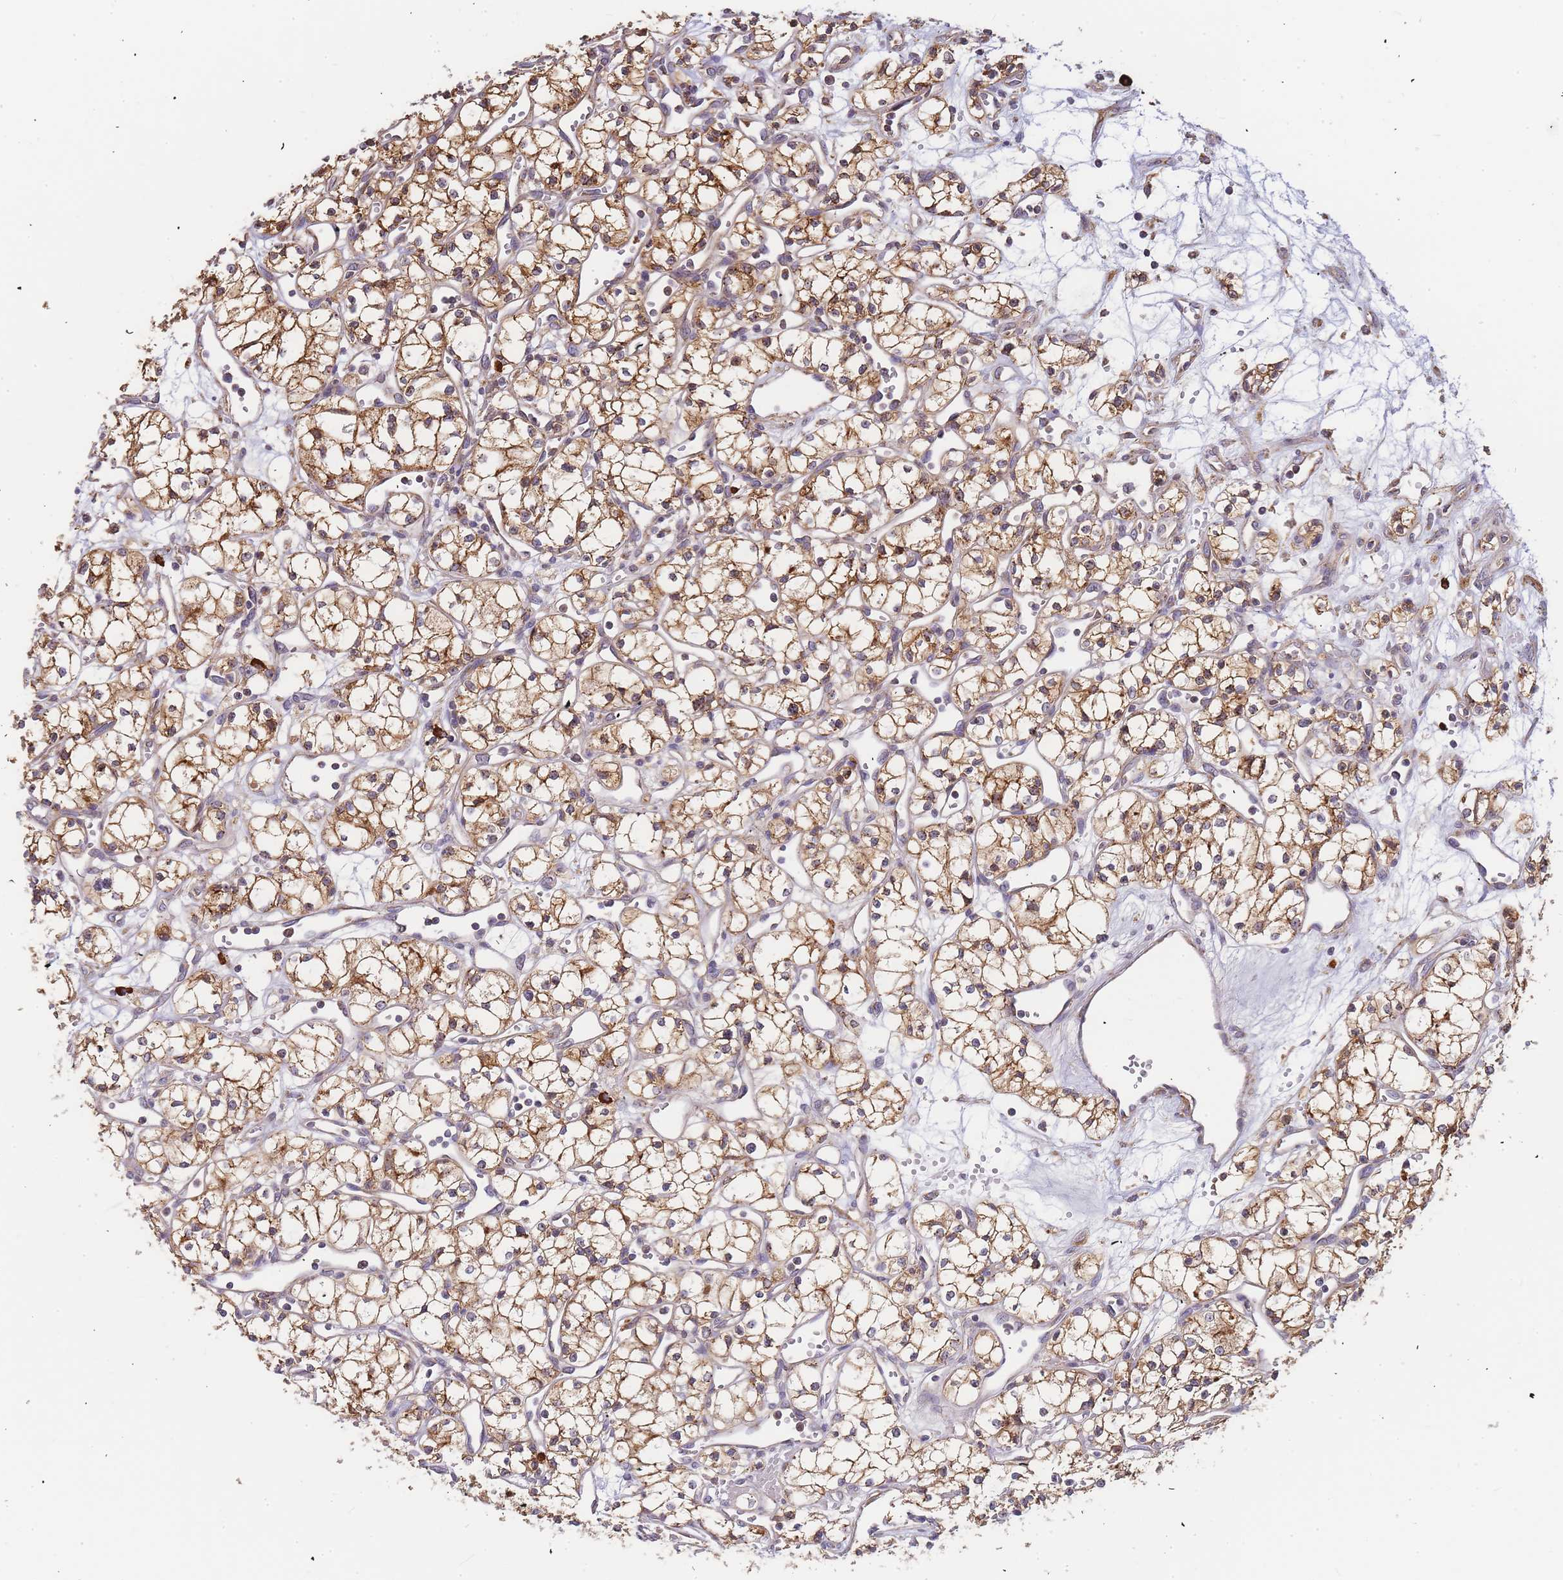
{"staining": {"intensity": "moderate", "quantity": ">75%", "location": "cytoplasmic/membranous"}, "tissue": "renal cancer", "cell_type": "Tumor cells", "image_type": "cancer", "snomed": [{"axis": "morphology", "description": "Adenocarcinoma, NOS"}, {"axis": "topography", "description": "Kidney"}], "caption": "Brown immunohistochemical staining in human adenocarcinoma (renal) demonstrates moderate cytoplasmic/membranous staining in about >75% of tumor cells.", "gene": "ADCY9", "patient": {"sex": "male", "age": 59}}